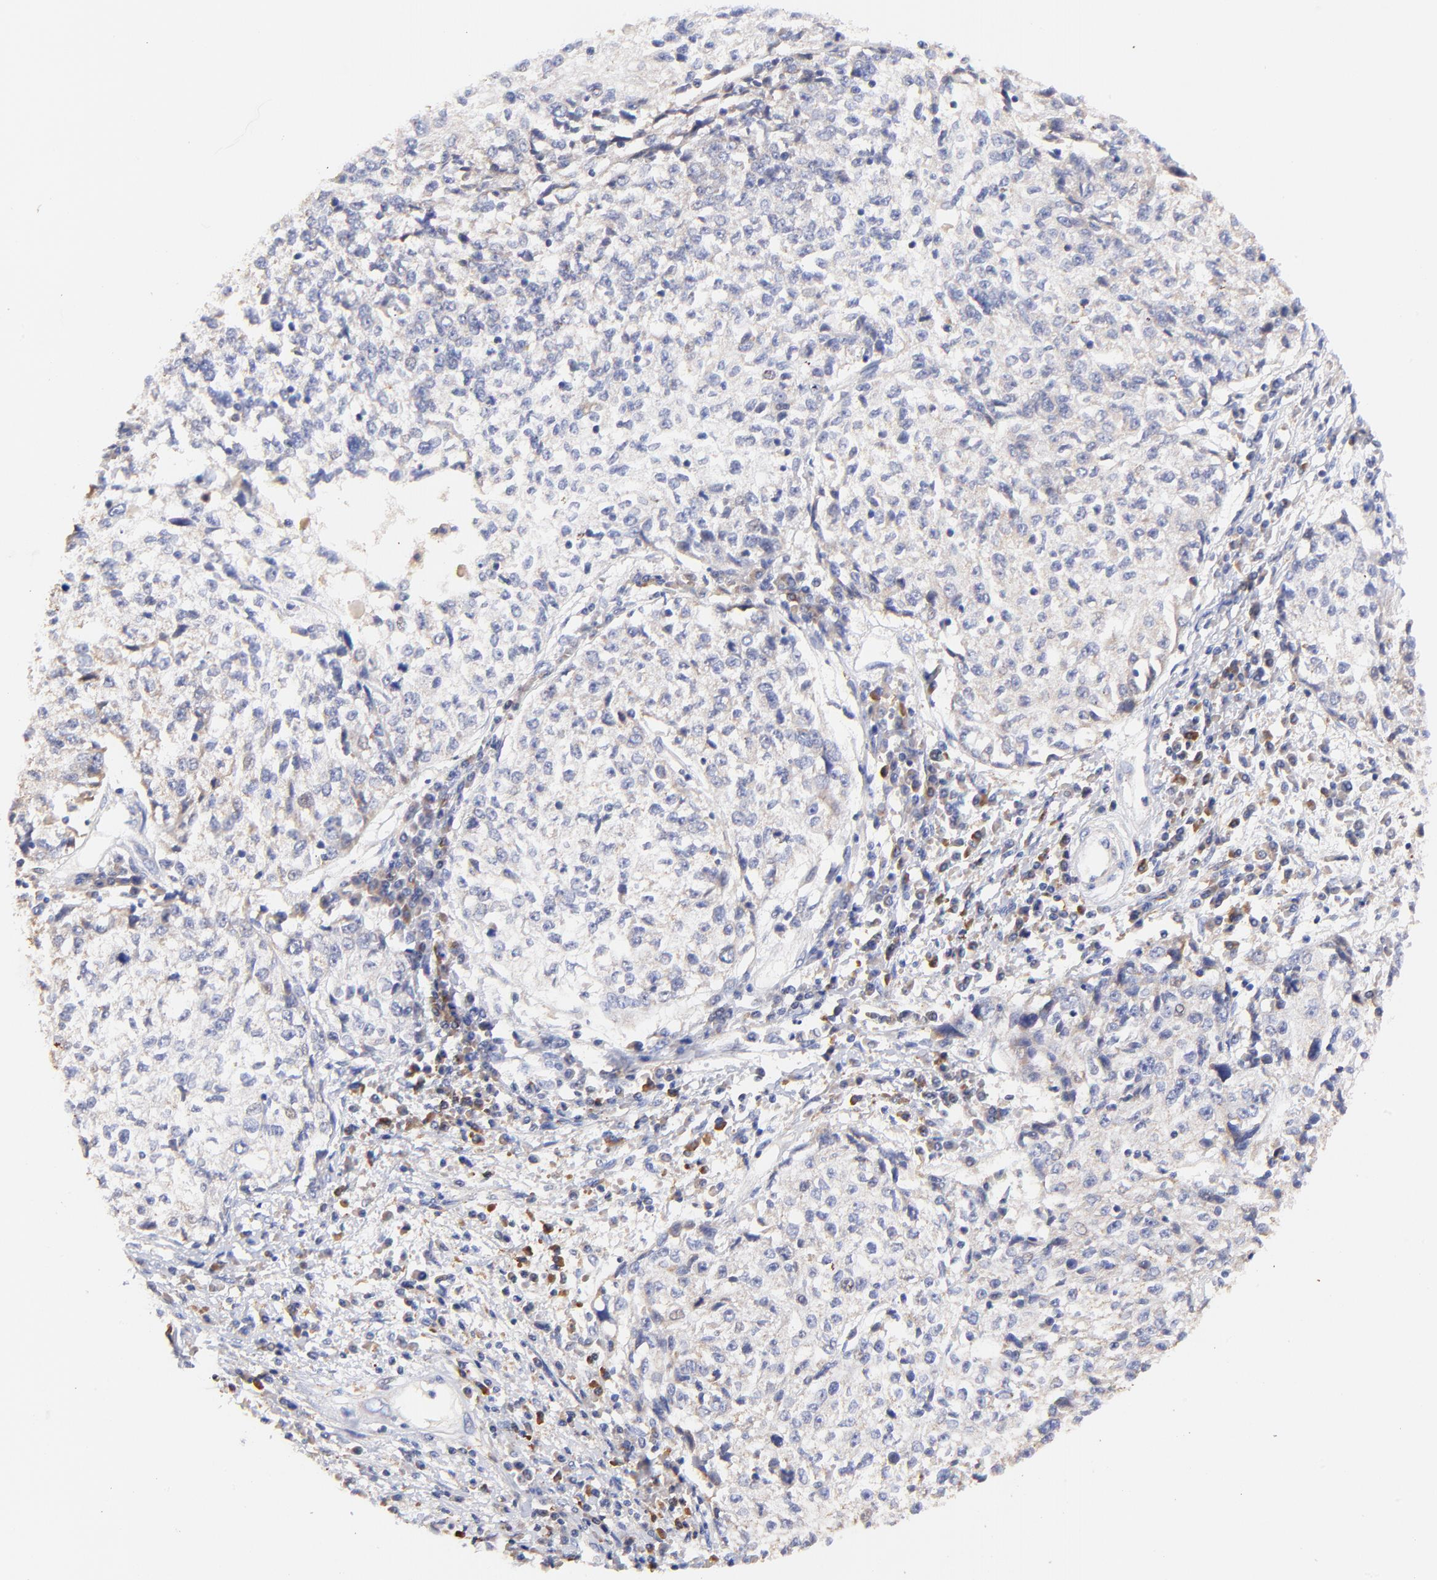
{"staining": {"intensity": "negative", "quantity": "none", "location": "none"}, "tissue": "cervical cancer", "cell_type": "Tumor cells", "image_type": "cancer", "snomed": [{"axis": "morphology", "description": "Squamous cell carcinoma, NOS"}, {"axis": "topography", "description": "Cervix"}], "caption": "Cervical cancer was stained to show a protein in brown. There is no significant expression in tumor cells.", "gene": "IGLV7-43", "patient": {"sex": "female", "age": 57}}